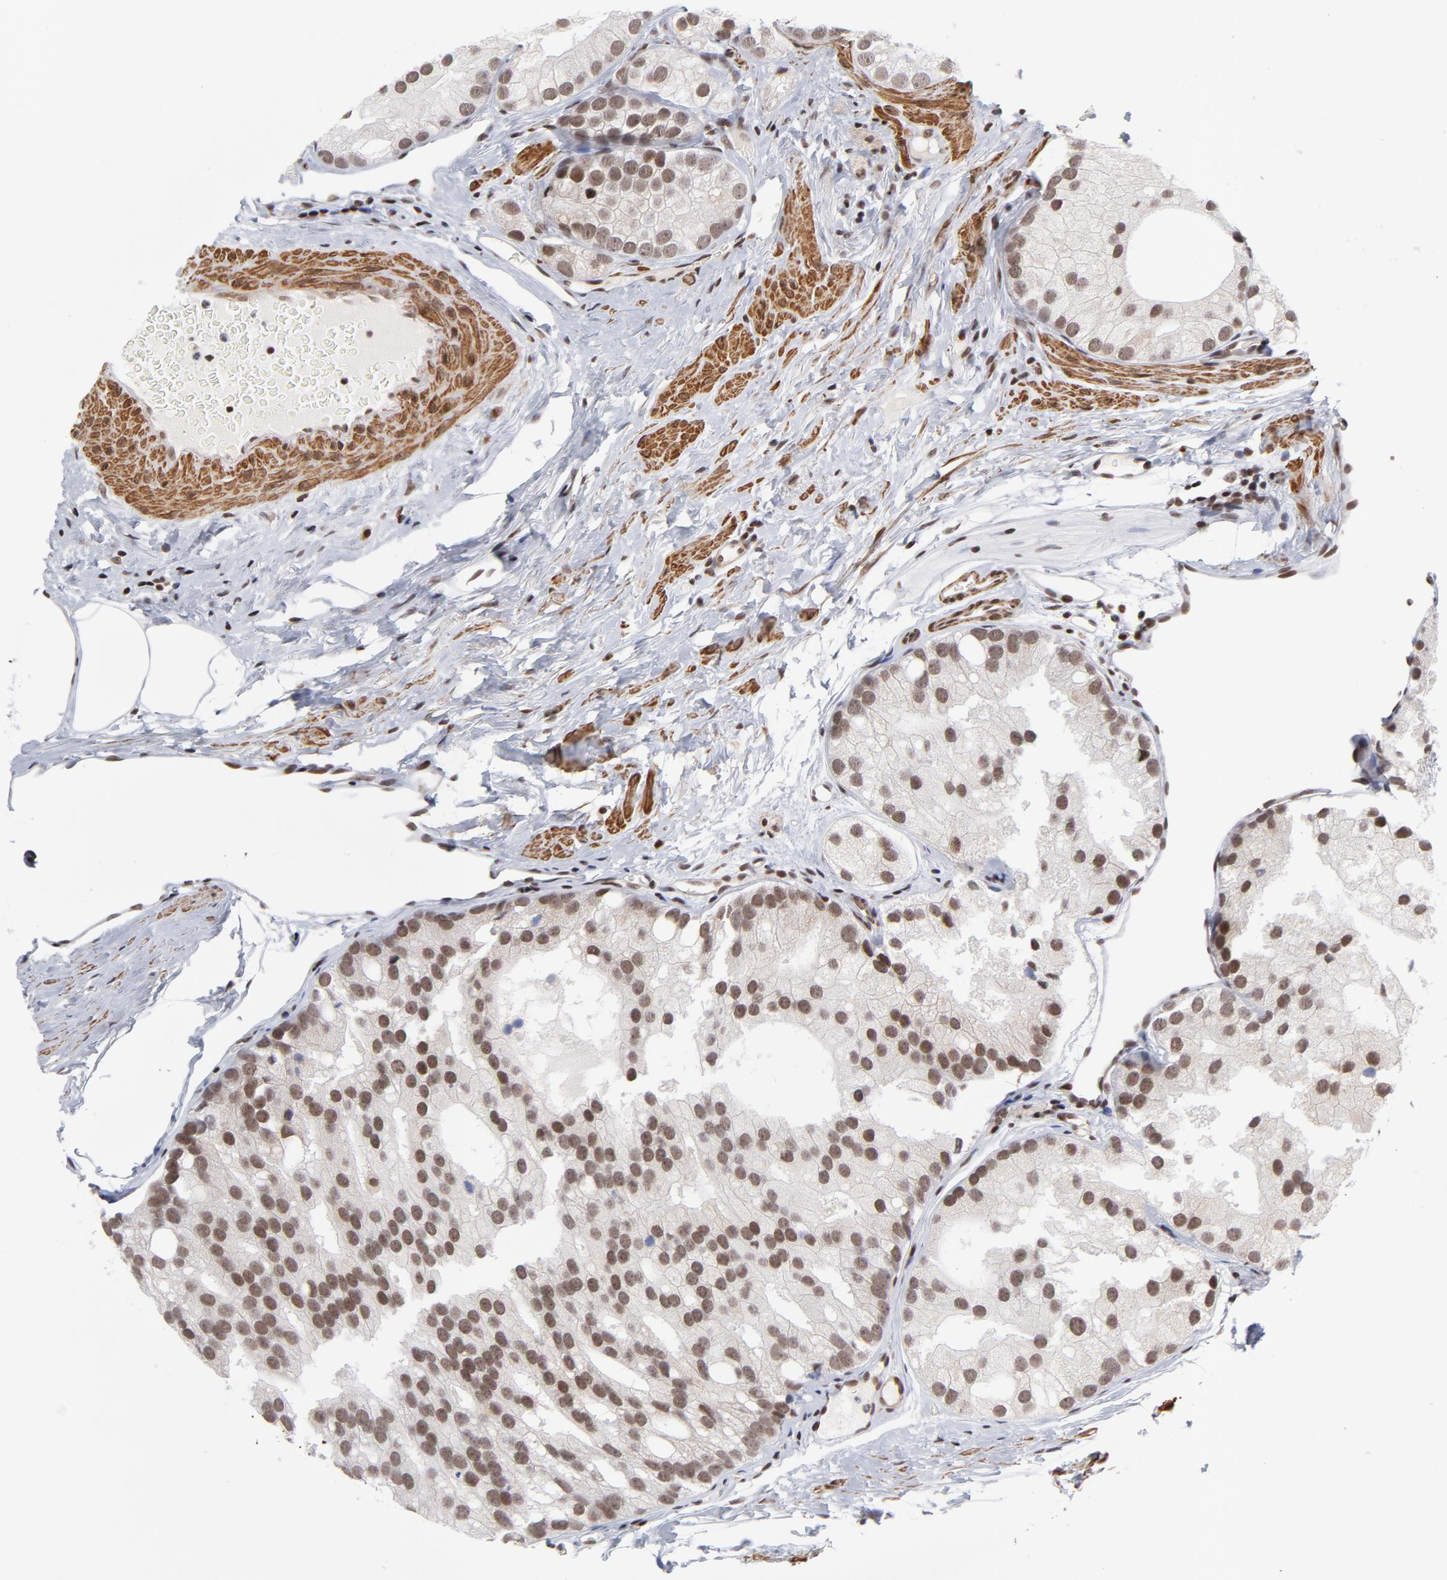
{"staining": {"intensity": "strong", "quantity": ">75%", "location": "nuclear"}, "tissue": "prostate cancer", "cell_type": "Tumor cells", "image_type": "cancer", "snomed": [{"axis": "morphology", "description": "Adenocarcinoma, Low grade"}, {"axis": "topography", "description": "Prostate"}], "caption": "Strong nuclear protein staining is seen in approximately >75% of tumor cells in prostate cancer.", "gene": "CTCF", "patient": {"sex": "male", "age": 69}}